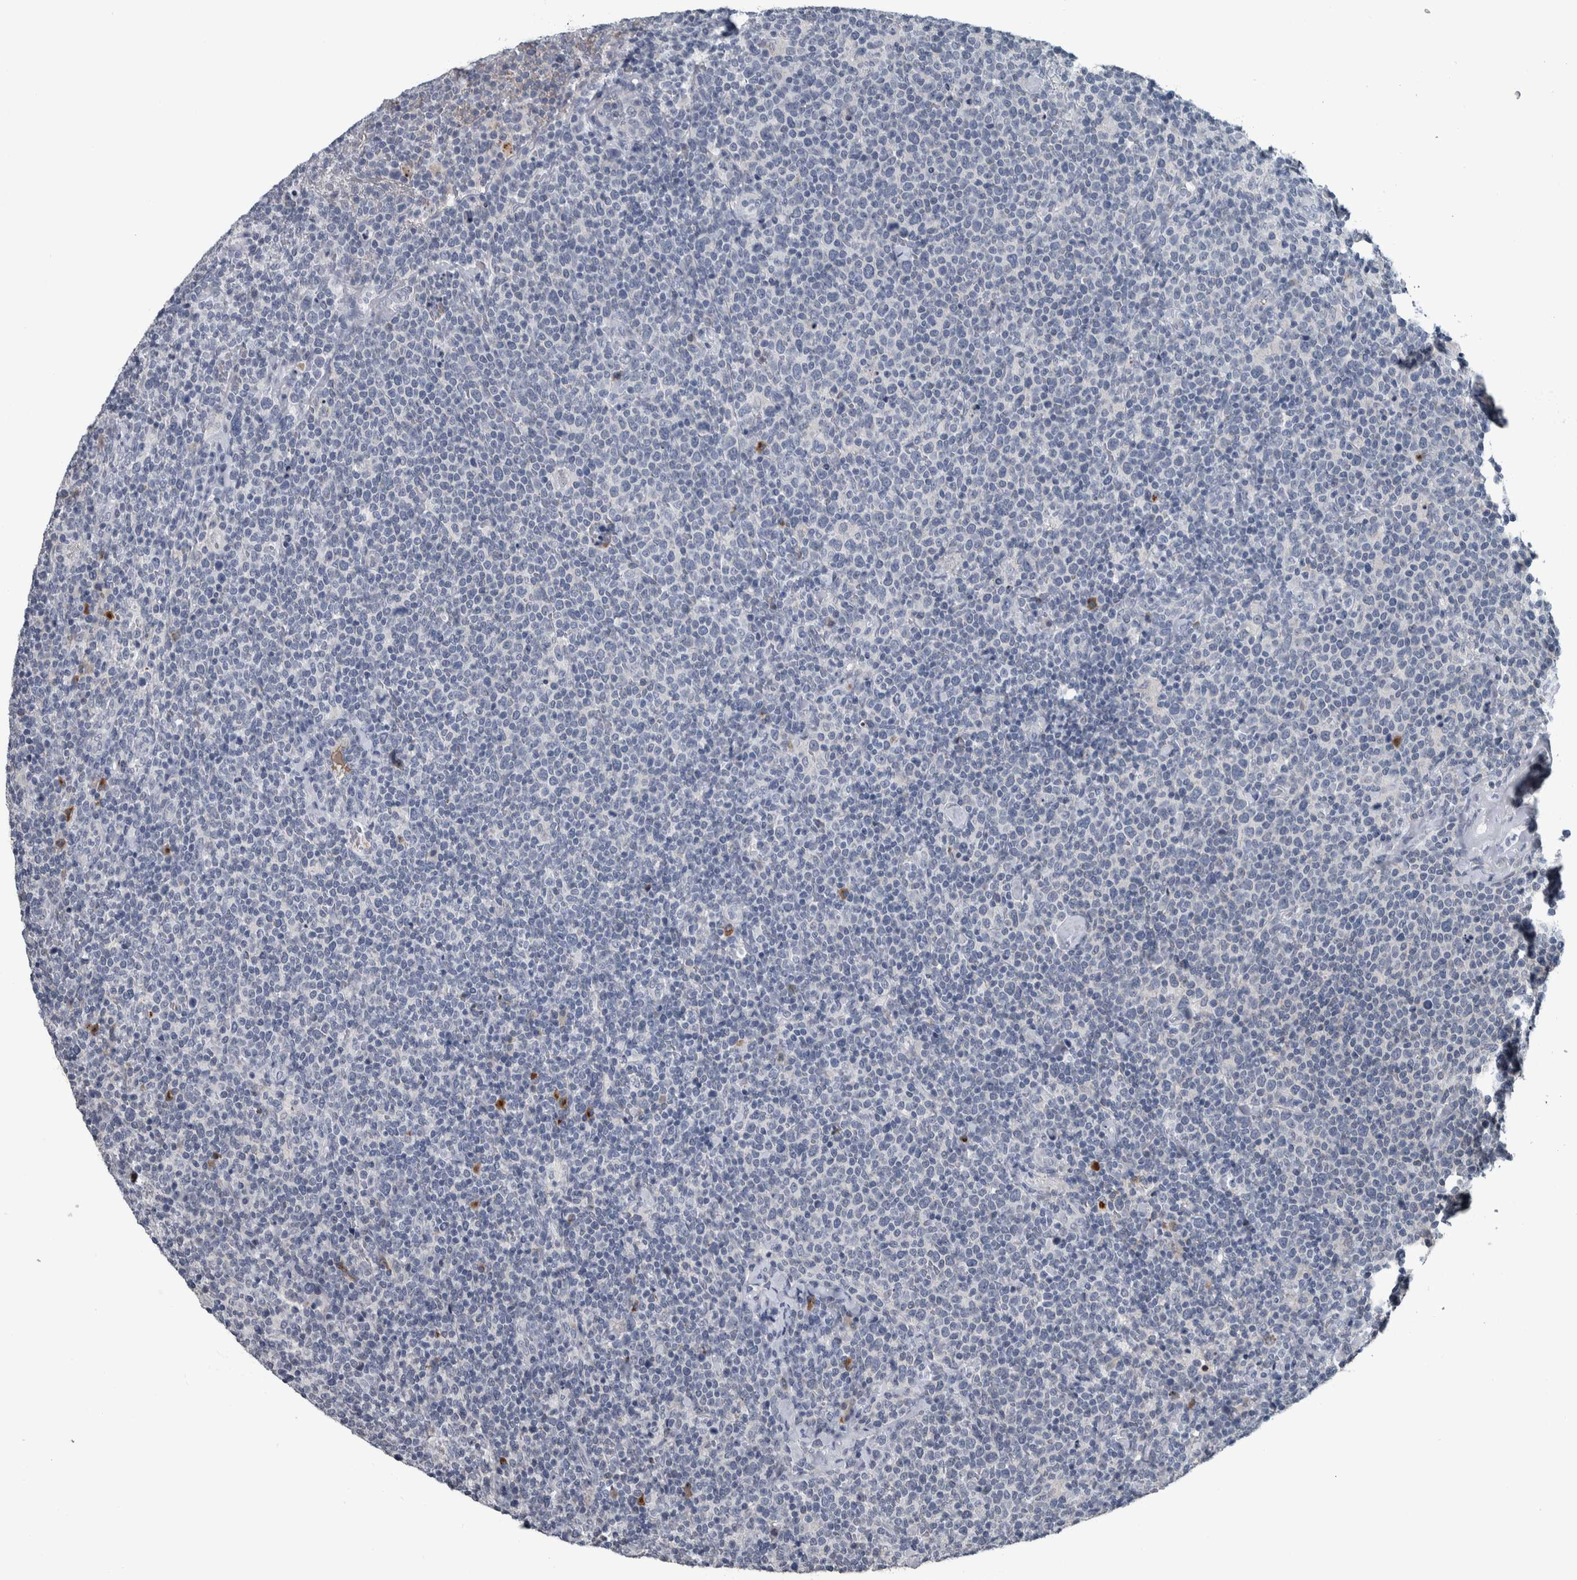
{"staining": {"intensity": "negative", "quantity": "none", "location": "none"}, "tissue": "lymphoma", "cell_type": "Tumor cells", "image_type": "cancer", "snomed": [{"axis": "morphology", "description": "Malignant lymphoma, non-Hodgkin's type, High grade"}, {"axis": "topography", "description": "Lymph node"}], "caption": "This is an immunohistochemistry histopathology image of human high-grade malignant lymphoma, non-Hodgkin's type. There is no staining in tumor cells.", "gene": "CAVIN4", "patient": {"sex": "male", "age": 61}}